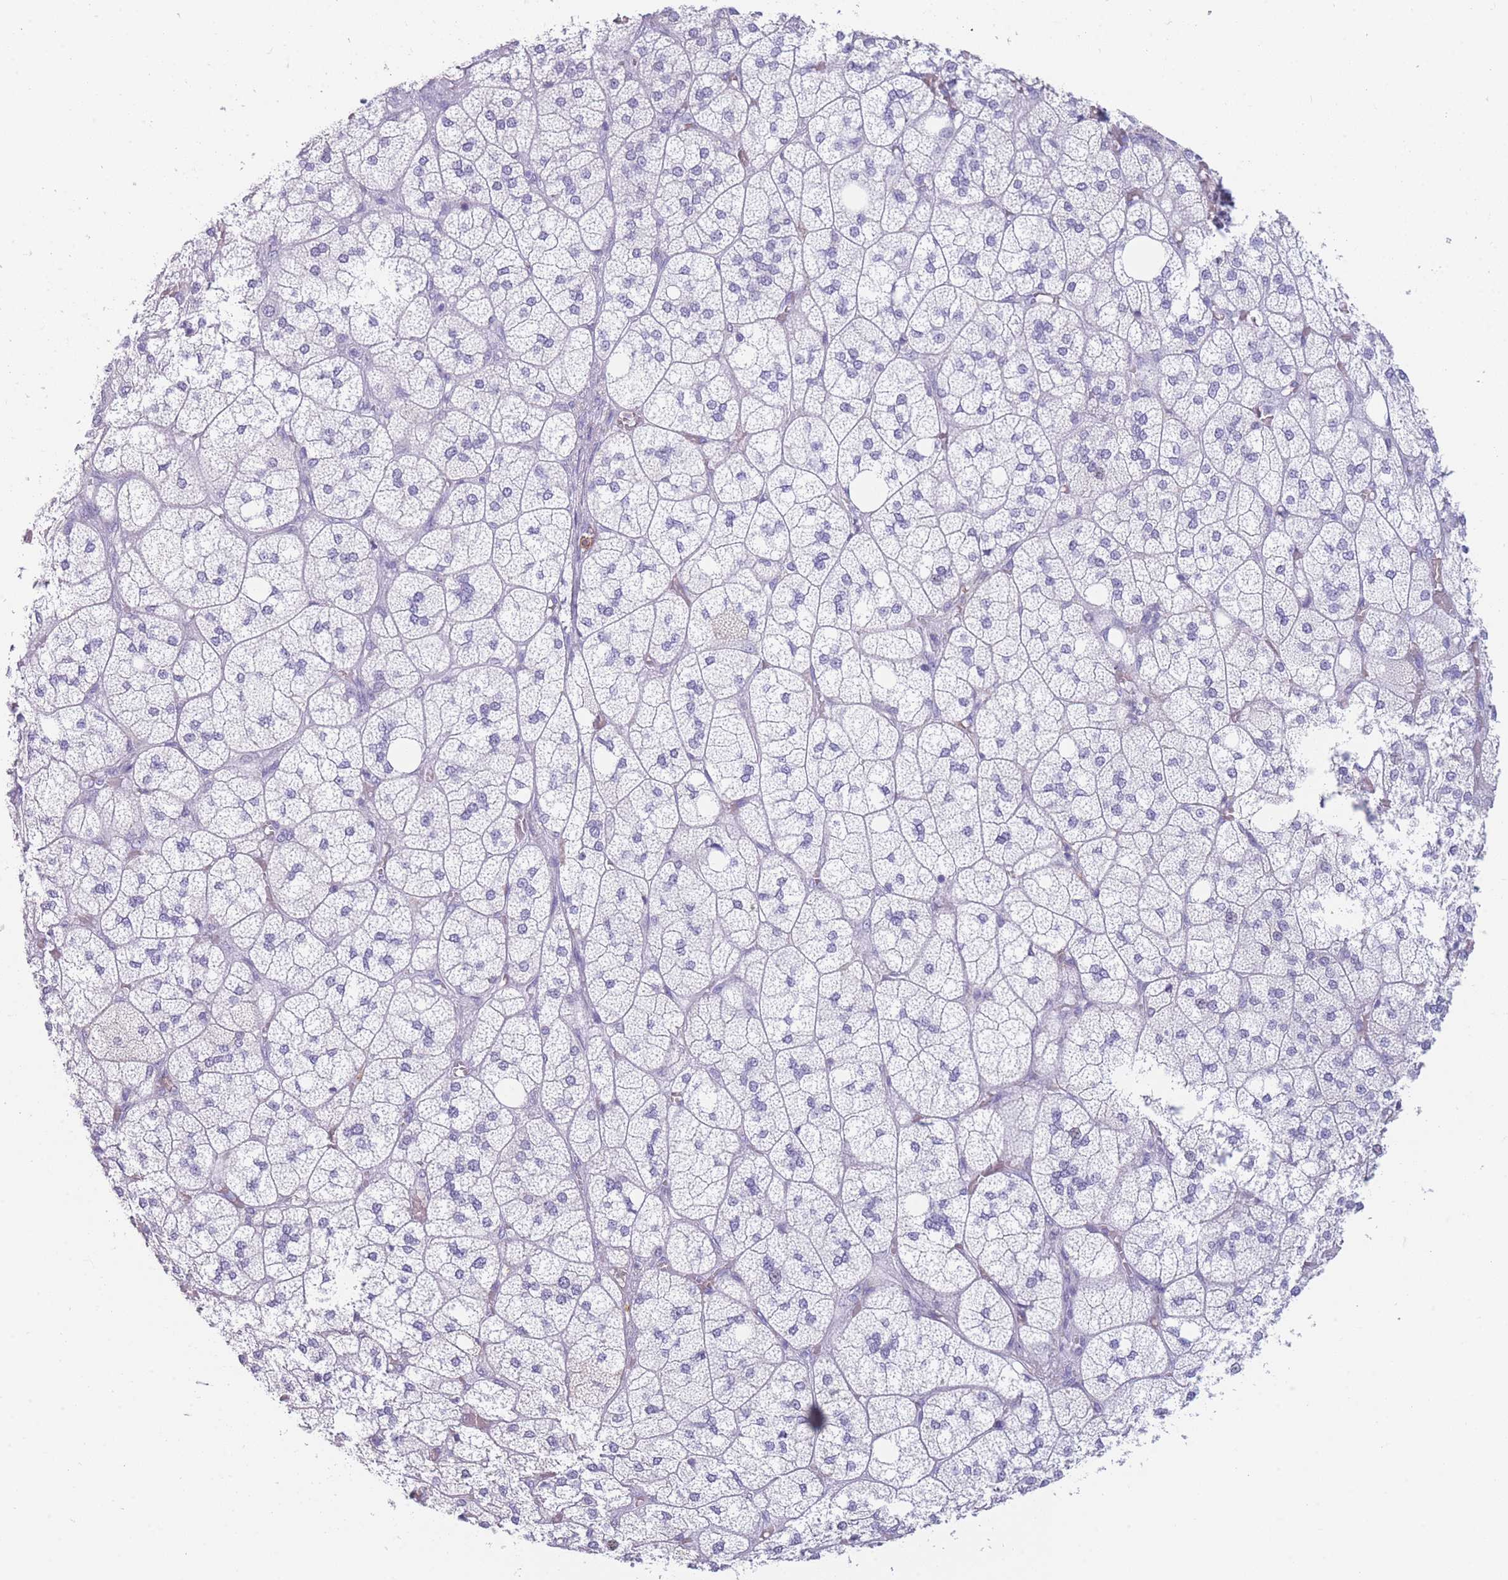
{"staining": {"intensity": "negative", "quantity": "none", "location": "none"}, "tissue": "adrenal gland", "cell_type": "Glandular cells", "image_type": "normal", "snomed": [{"axis": "morphology", "description": "Normal tissue, NOS"}, {"axis": "topography", "description": "Adrenal gland"}], "caption": "A high-resolution histopathology image shows immunohistochemistry staining of benign adrenal gland, which reveals no significant expression in glandular cells. The staining is performed using DAB (3,3'-diaminobenzidine) brown chromogen with nuclei counter-stained in using hematoxylin.", "gene": "ZNF627", "patient": {"sex": "male", "age": 61}}